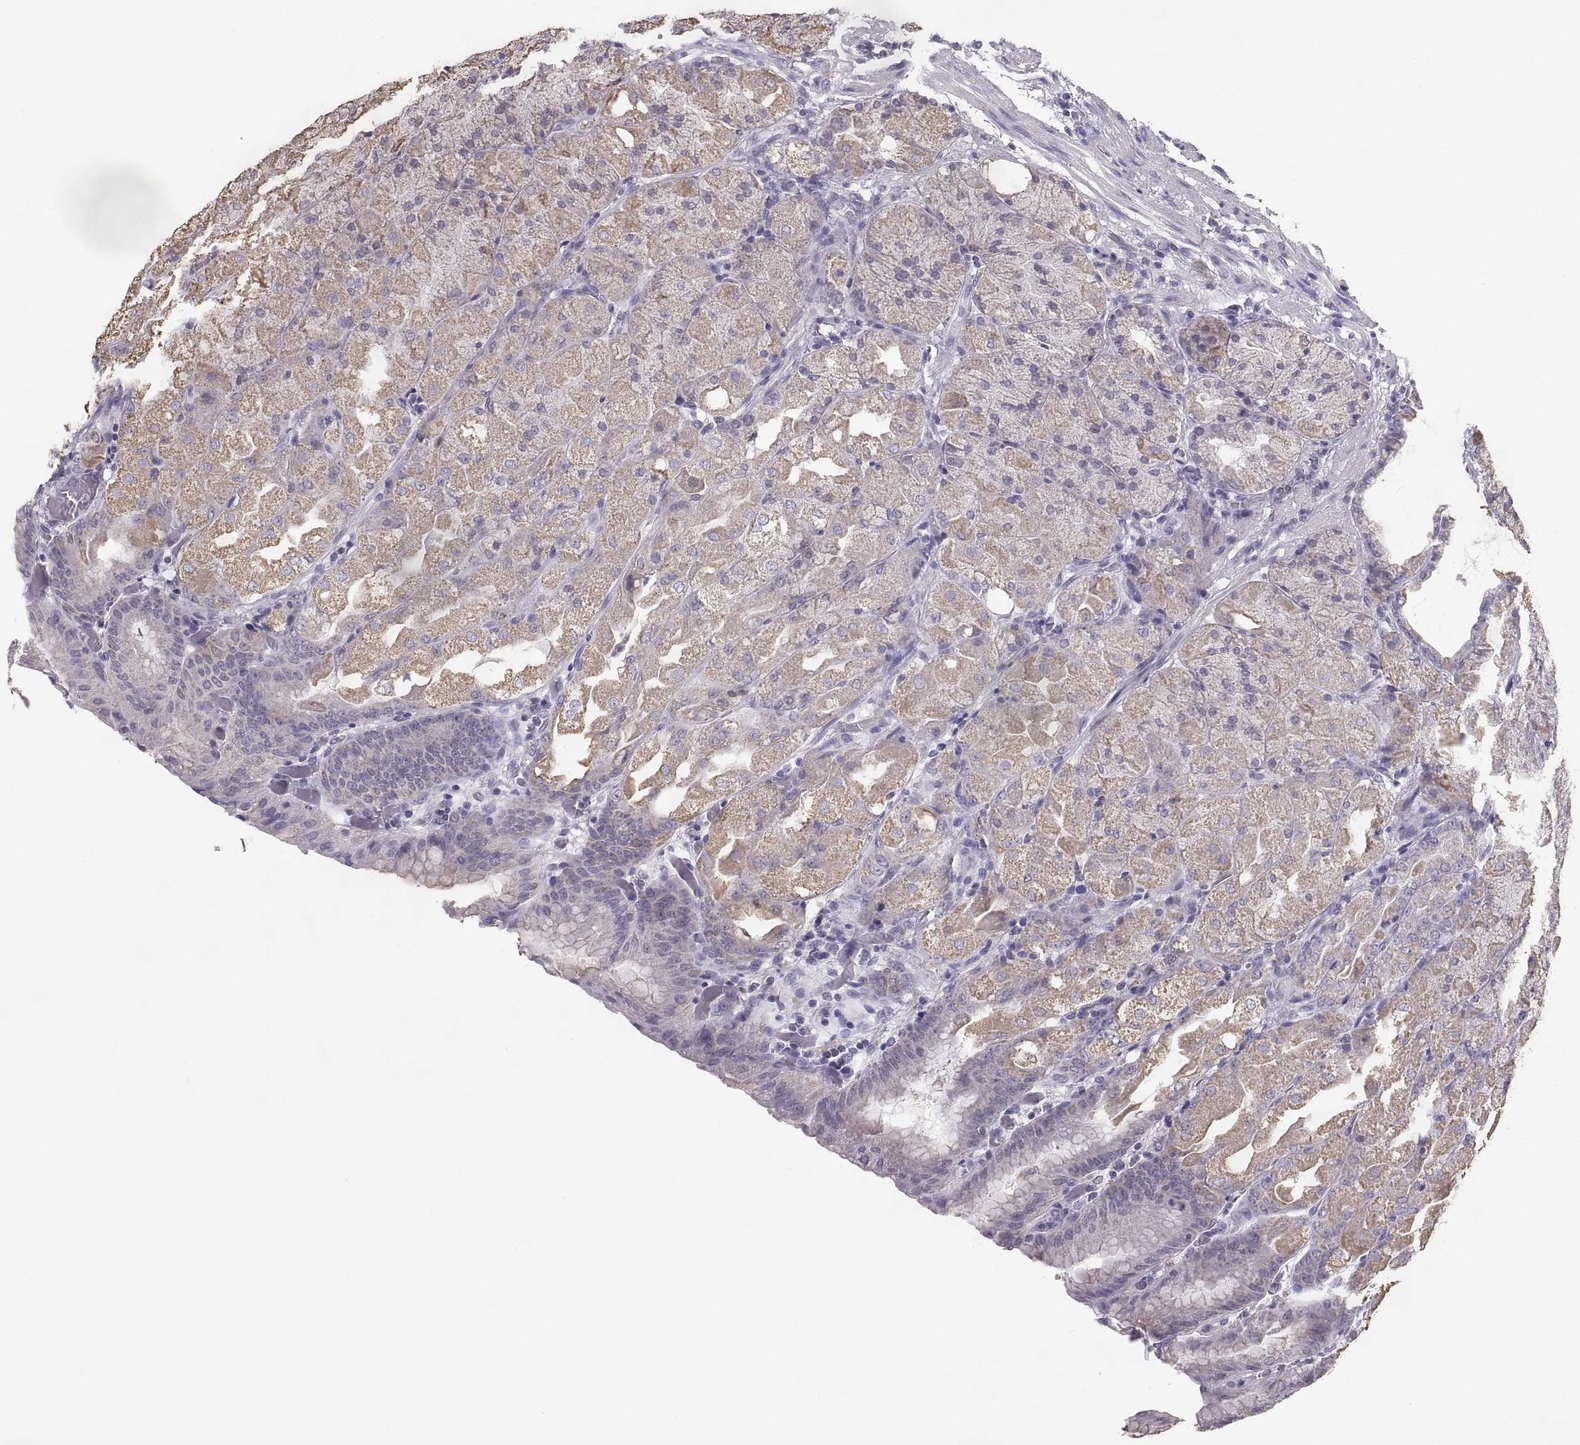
{"staining": {"intensity": "weak", "quantity": "25%-75%", "location": "cytoplasmic/membranous"}, "tissue": "stomach", "cell_type": "Glandular cells", "image_type": "normal", "snomed": [{"axis": "morphology", "description": "Normal tissue, NOS"}, {"axis": "topography", "description": "Stomach, upper"}, {"axis": "topography", "description": "Stomach"}, {"axis": "topography", "description": "Stomach, lower"}], "caption": "Protein staining of normal stomach demonstrates weak cytoplasmic/membranous staining in about 25%-75% of glandular cells.", "gene": "STMND1", "patient": {"sex": "male", "age": 62}}